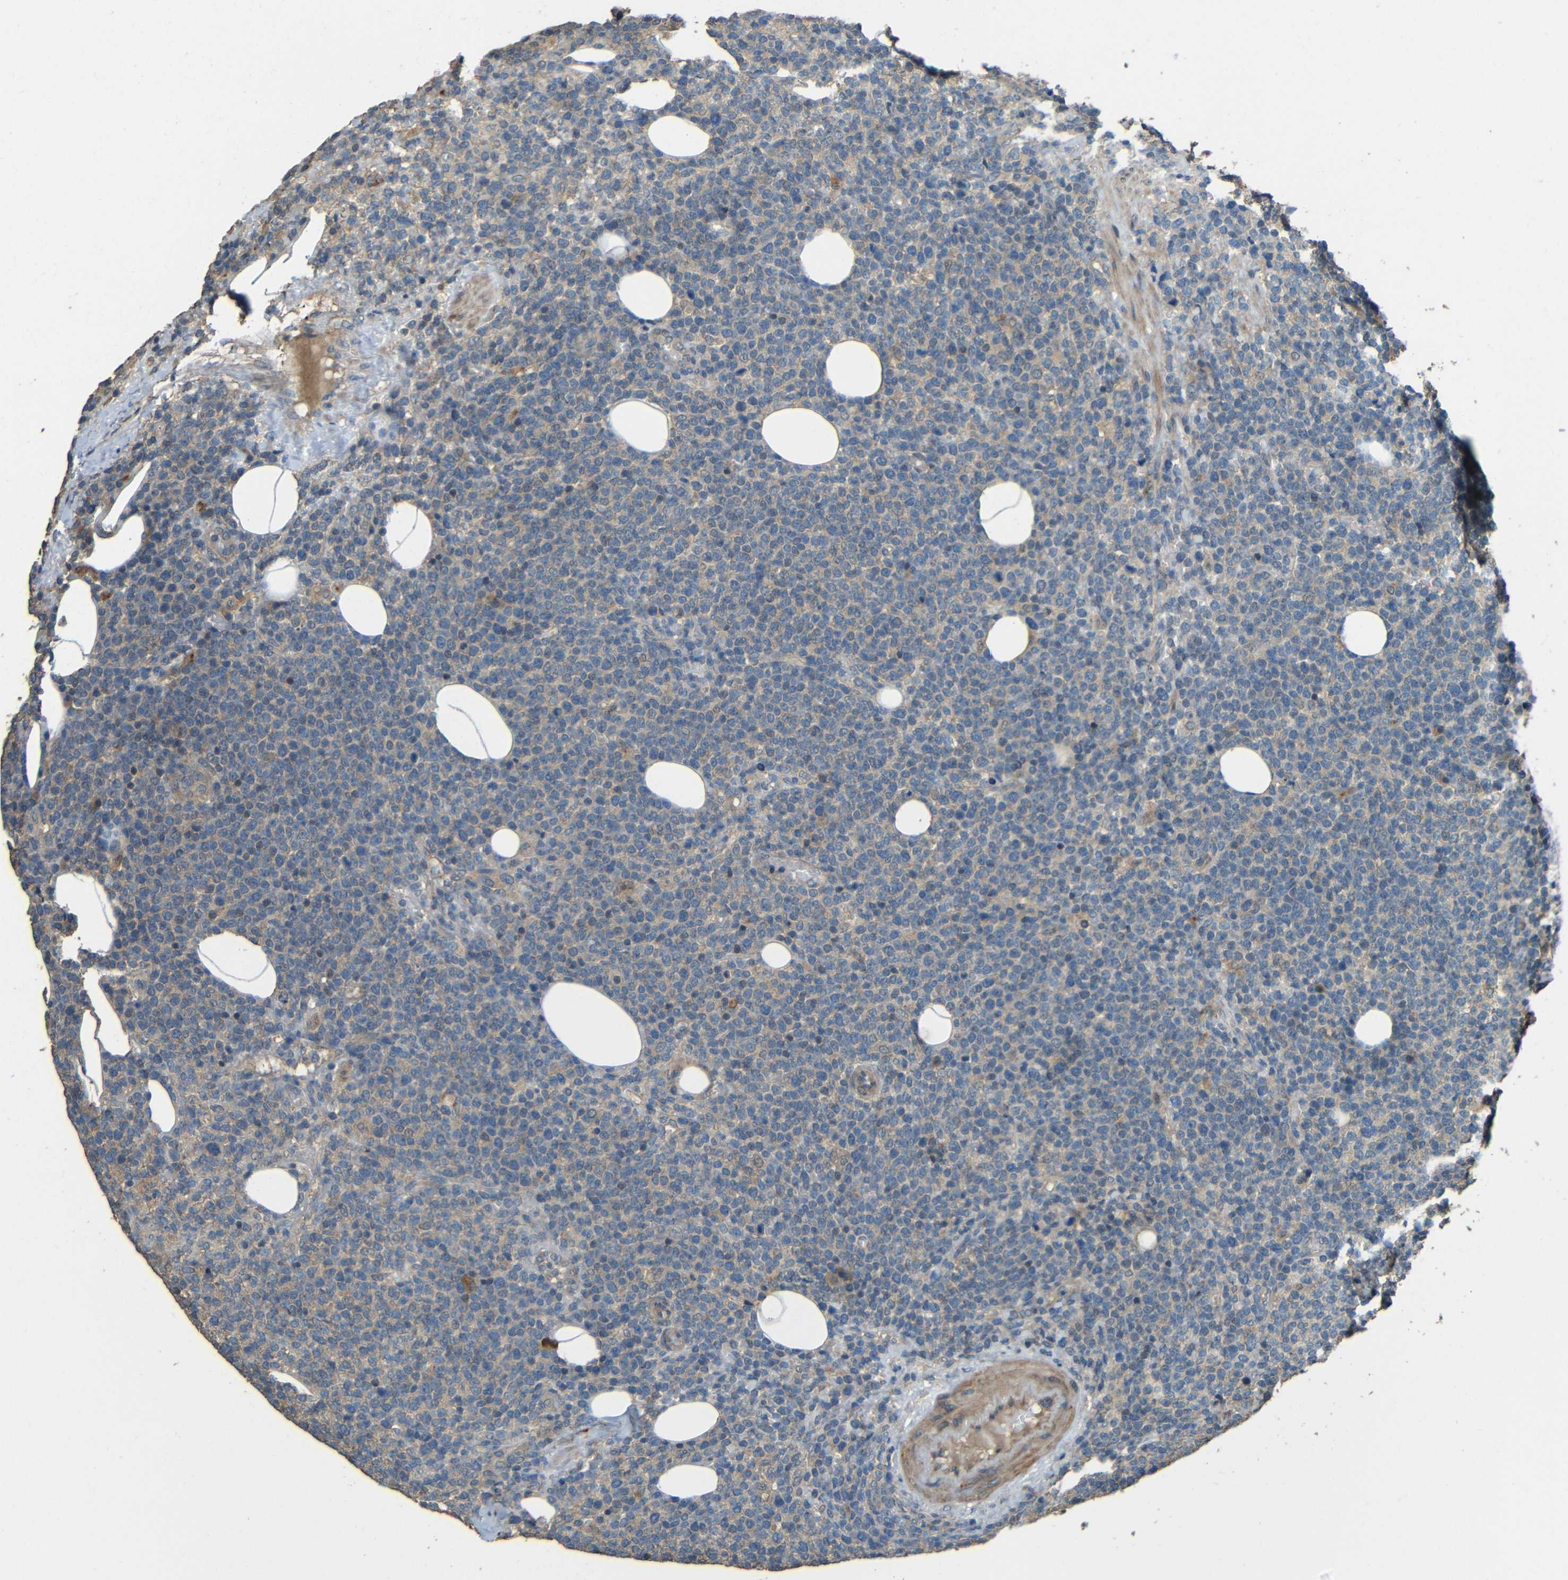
{"staining": {"intensity": "weak", "quantity": "25%-75%", "location": "cytoplasmic/membranous"}, "tissue": "lymphoma", "cell_type": "Tumor cells", "image_type": "cancer", "snomed": [{"axis": "morphology", "description": "Malignant lymphoma, non-Hodgkin's type, High grade"}, {"axis": "topography", "description": "Lymph node"}], "caption": "Immunohistochemistry photomicrograph of lymphoma stained for a protein (brown), which exhibits low levels of weak cytoplasmic/membranous positivity in about 25%-75% of tumor cells.", "gene": "ACACA", "patient": {"sex": "male", "age": 61}}